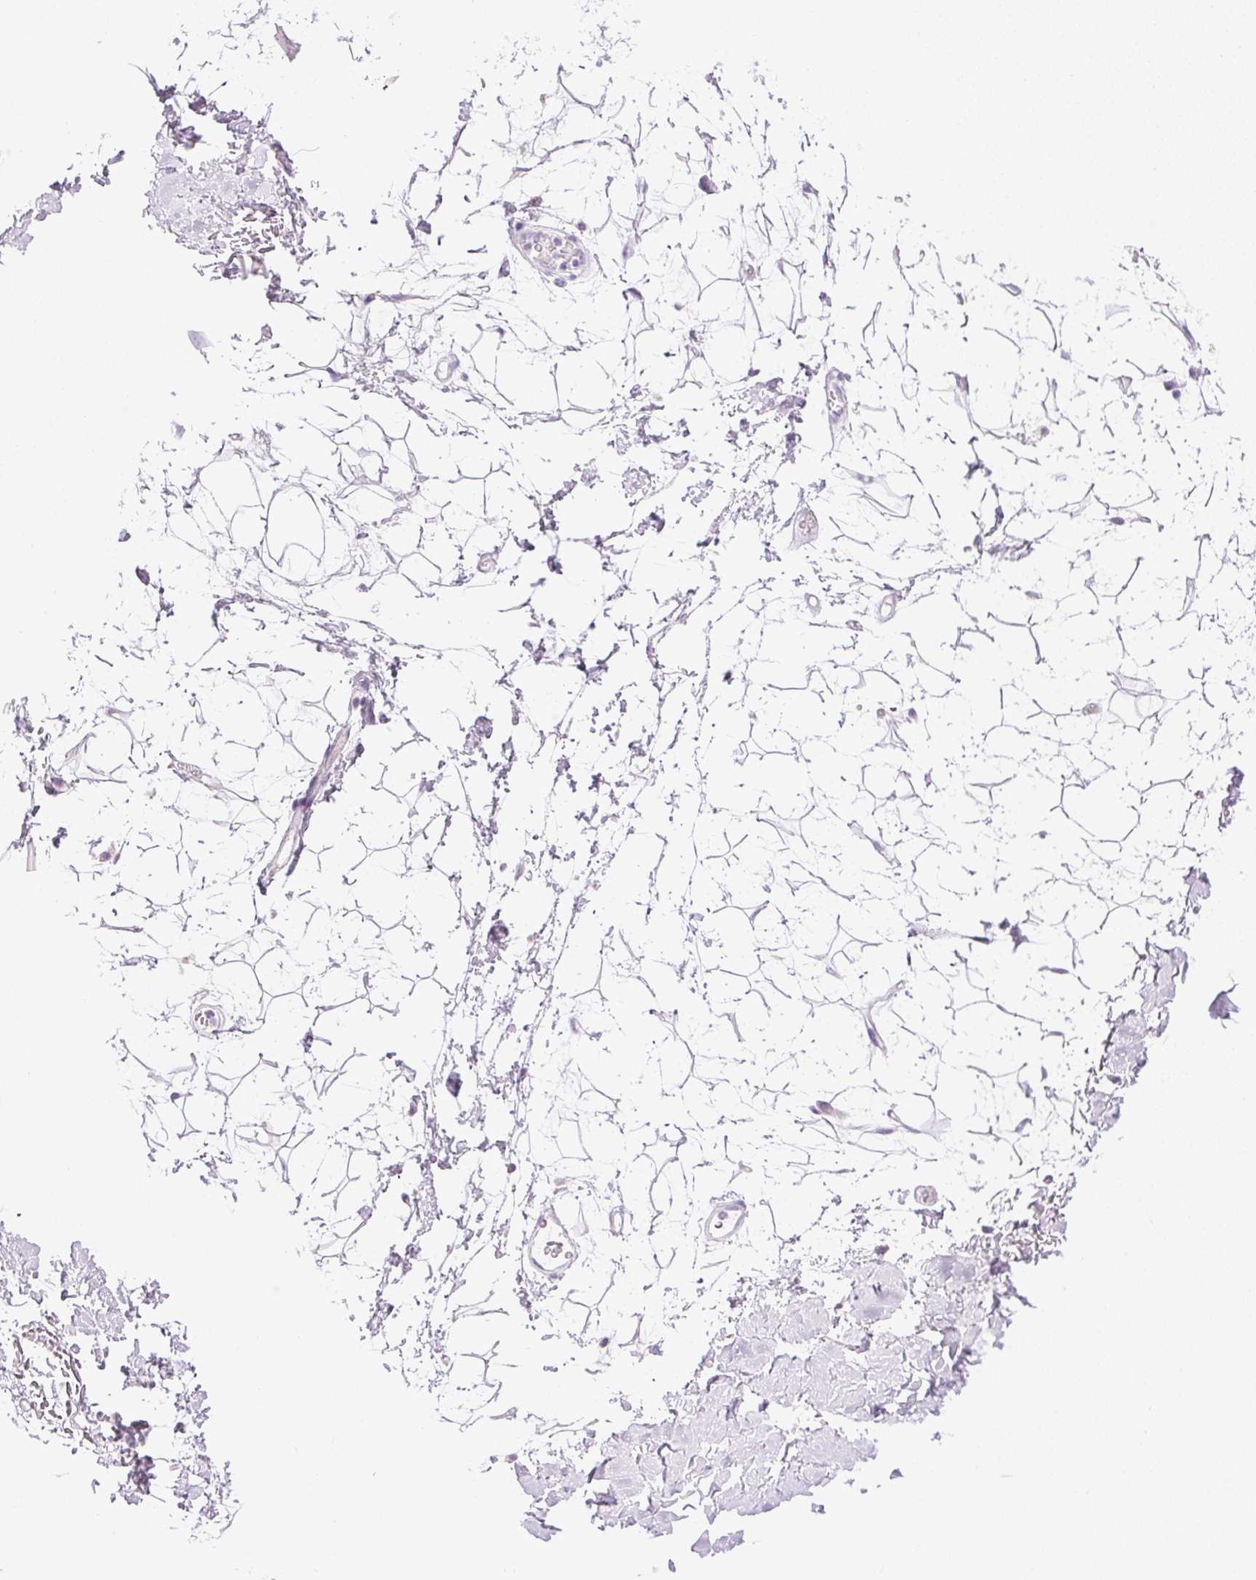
{"staining": {"intensity": "negative", "quantity": "none", "location": "none"}, "tissue": "adipose tissue", "cell_type": "Adipocytes", "image_type": "normal", "snomed": [{"axis": "morphology", "description": "Normal tissue, NOS"}, {"axis": "topography", "description": "Anal"}, {"axis": "topography", "description": "Peripheral nerve tissue"}], "caption": "Image shows no protein positivity in adipocytes of benign adipose tissue. (DAB immunohistochemistry visualized using brightfield microscopy, high magnification).", "gene": "ATP6V1G3", "patient": {"sex": "male", "age": 78}}